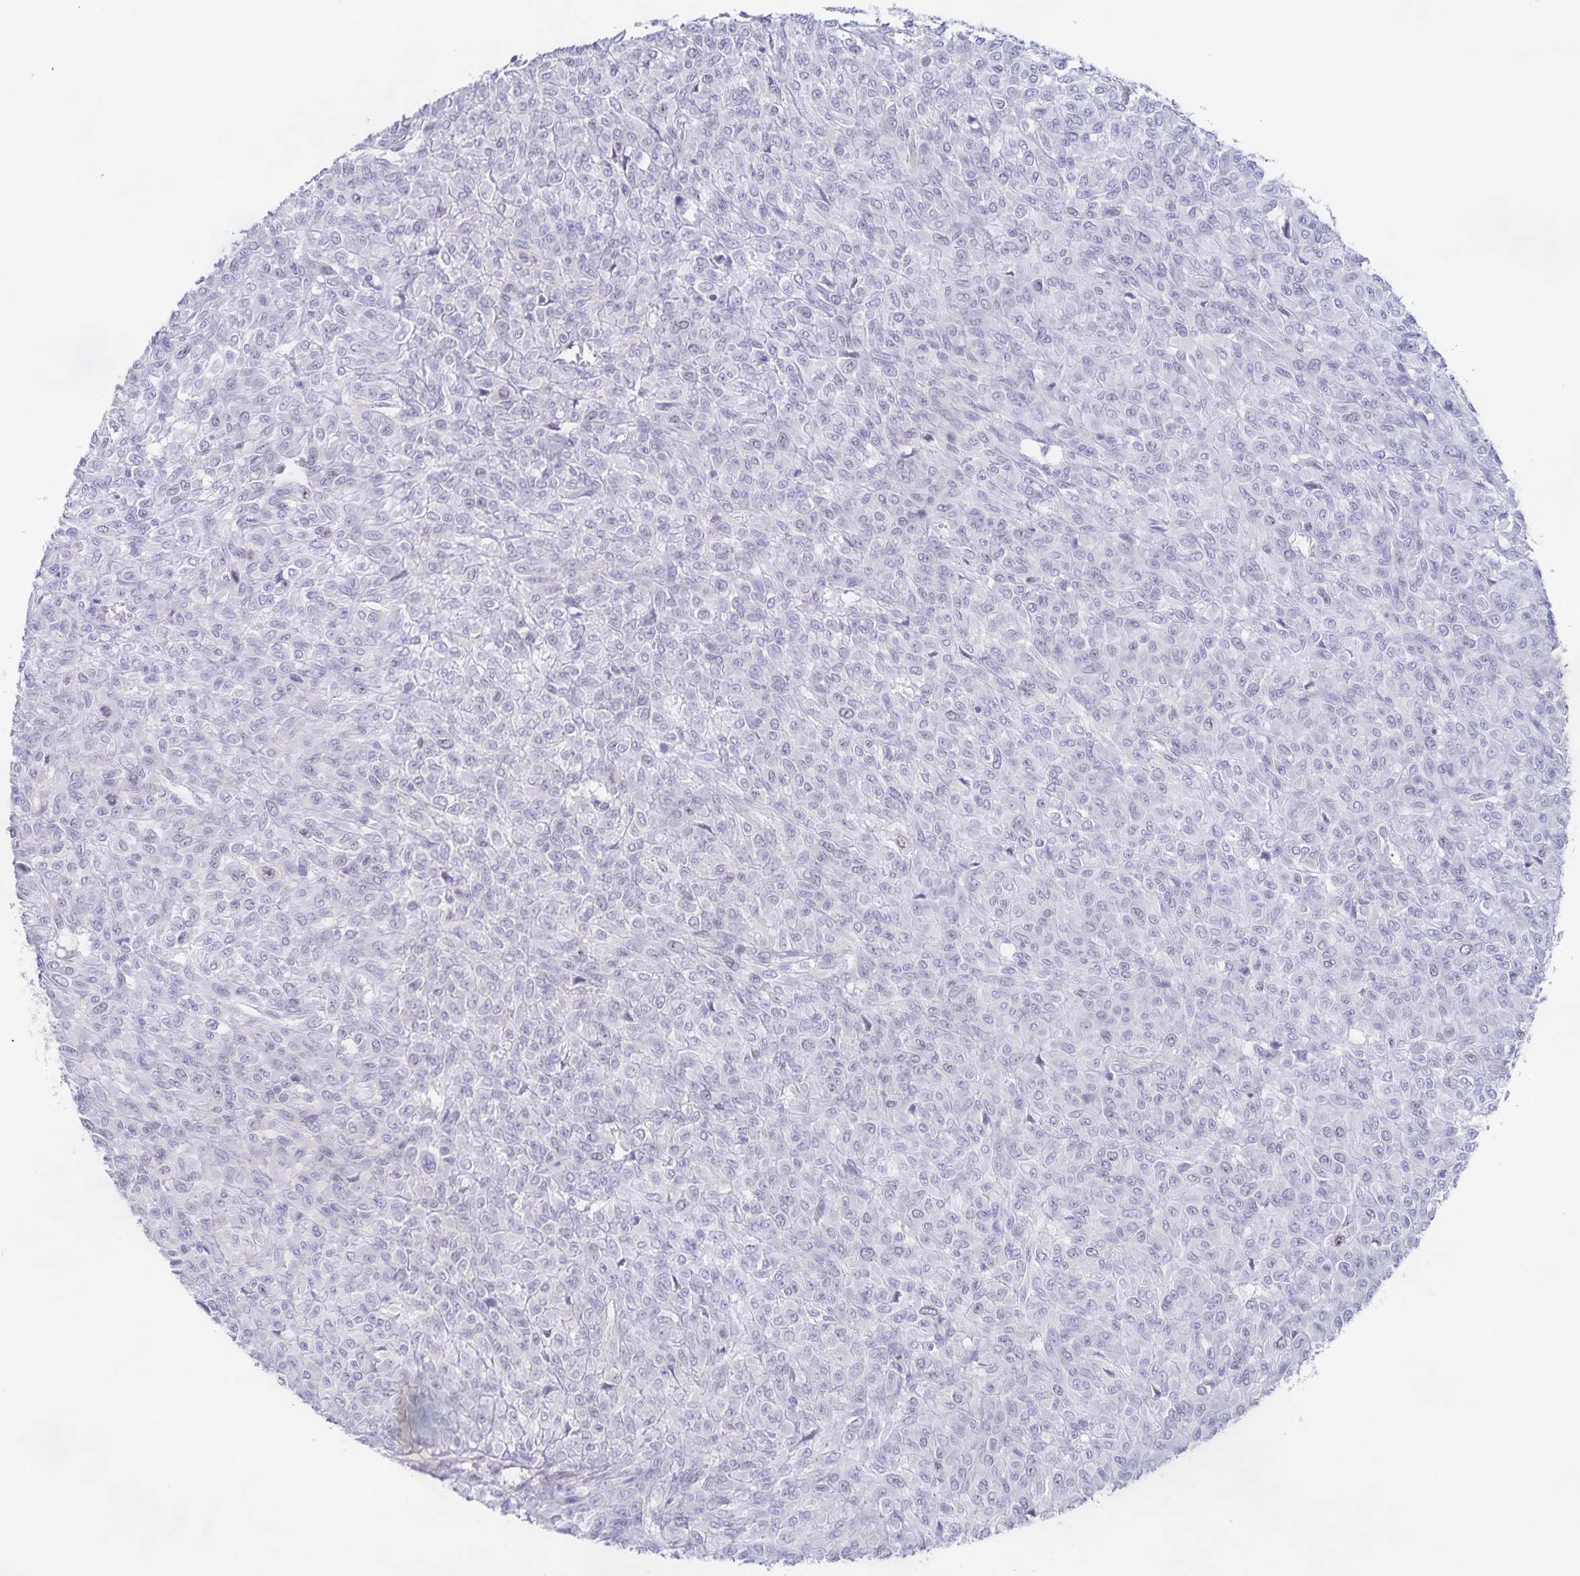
{"staining": {"intensity": "negative", "quantity": "none", "location": "none"}, "tissue": "renal cancer", "cell_type": "Tumor cells", "image_type": "cancer", "snomed": [{"axis": "morphology", "description": "Adenocarcinoma, NOS"}, {"axis": "topography", "description": "Kidney"}], "caption": "IHC of renal adenocarcinoma demonstrates no staining in tumor cells.", "gene": "CENPH", "patient": {"sex": "male", "age": 58}}